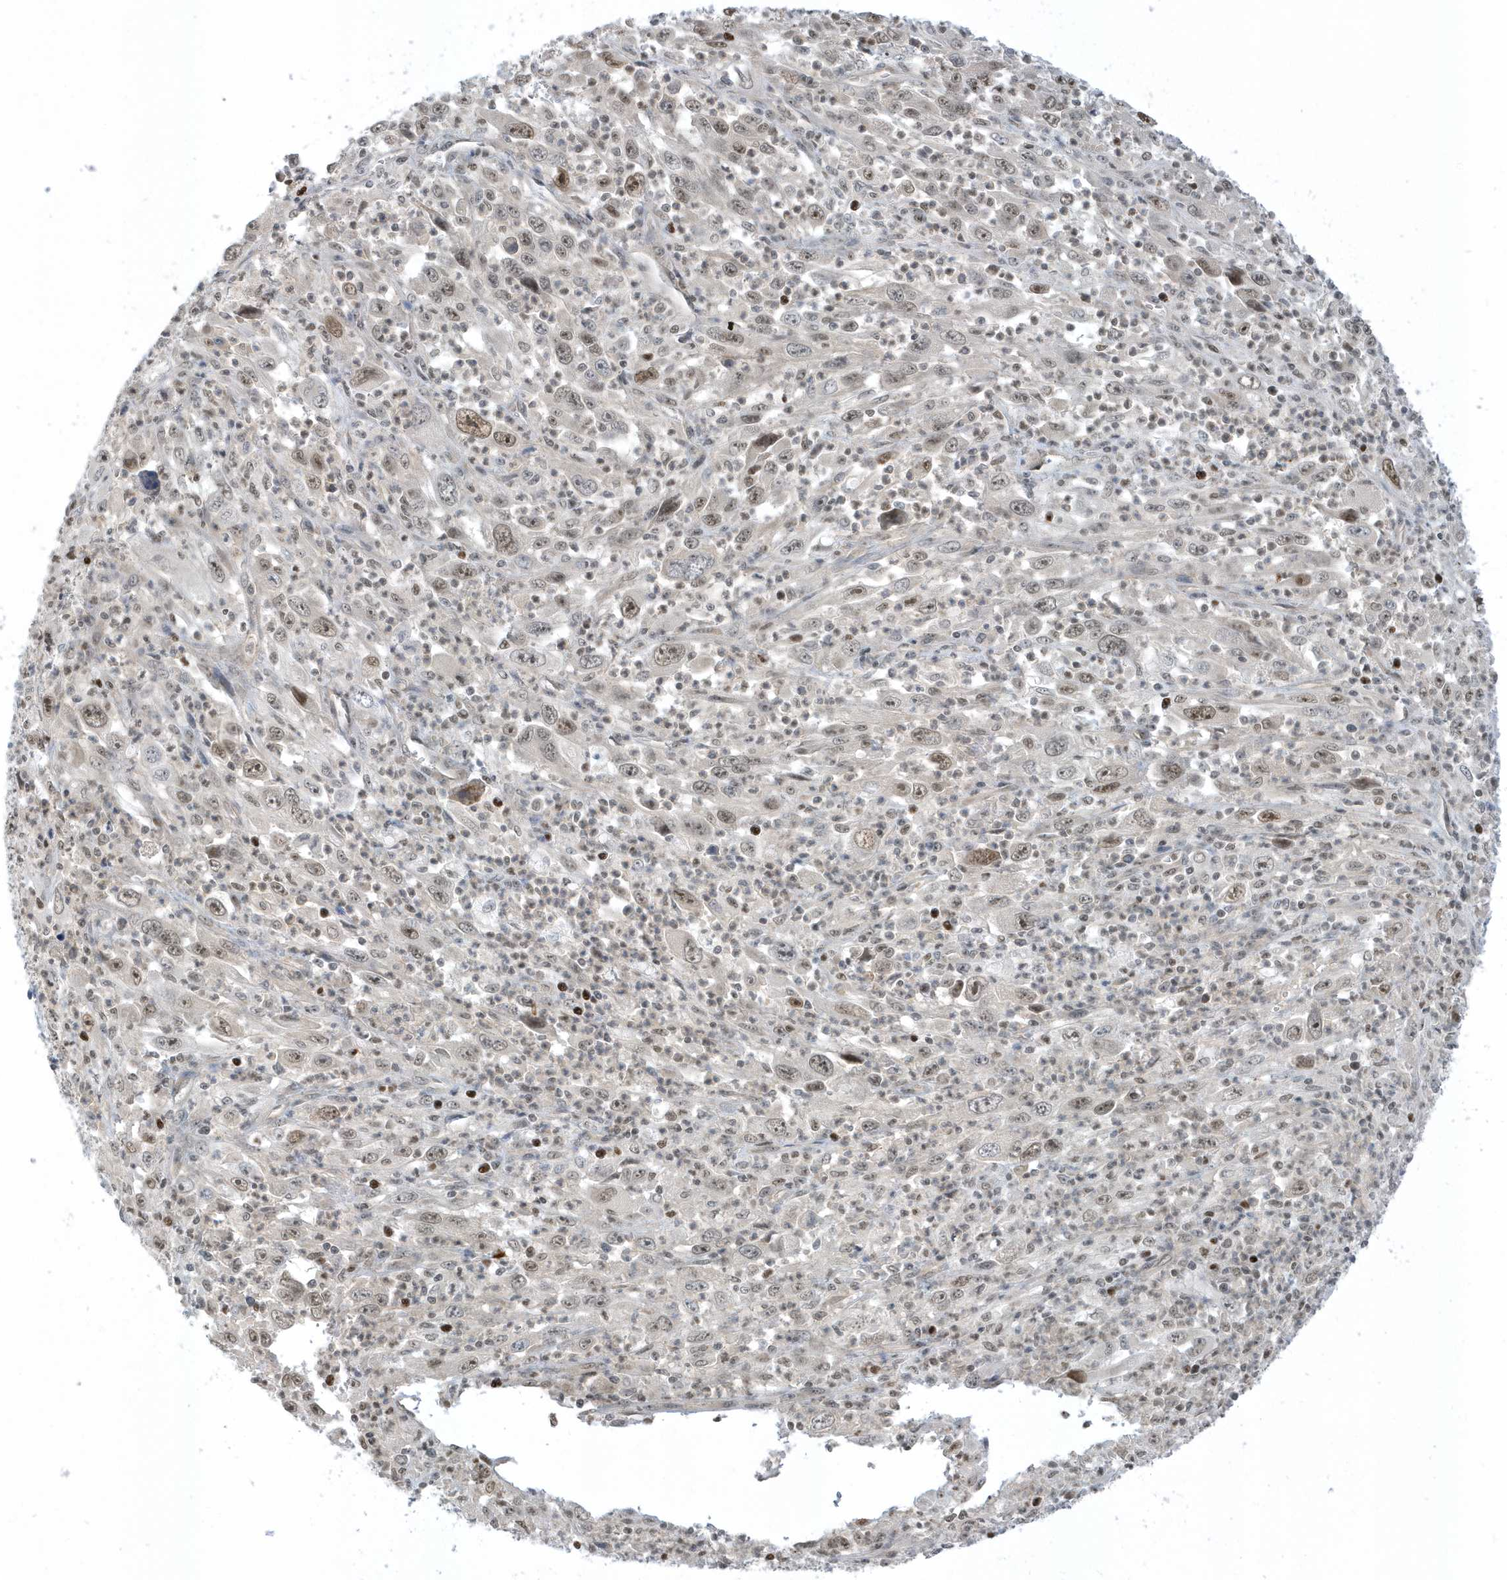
{"staining": {"intensity": "moderate", "quantity": "<25%", "location": "nuclear"}, "tissue": "melanoma", "cell_type": "Tumor cells", "image_type": "cancer", "snomed": [{"axis": "morphology", "description": "Malignant melanoma, Metastatic site"}, {"axis": "topography", "description": "Skin"}], "caption": "IHC (DAB) staining of melanoma reveals moderate nuclear protein positivity in about <25% of tumor cells. The staining is performed using DAB brown chromogen to label protein expression. The nuclei are counter-stained blue using hematoxylin.", "gene": "ZNF740", "patient": {"sex": "female", "age": 56}}